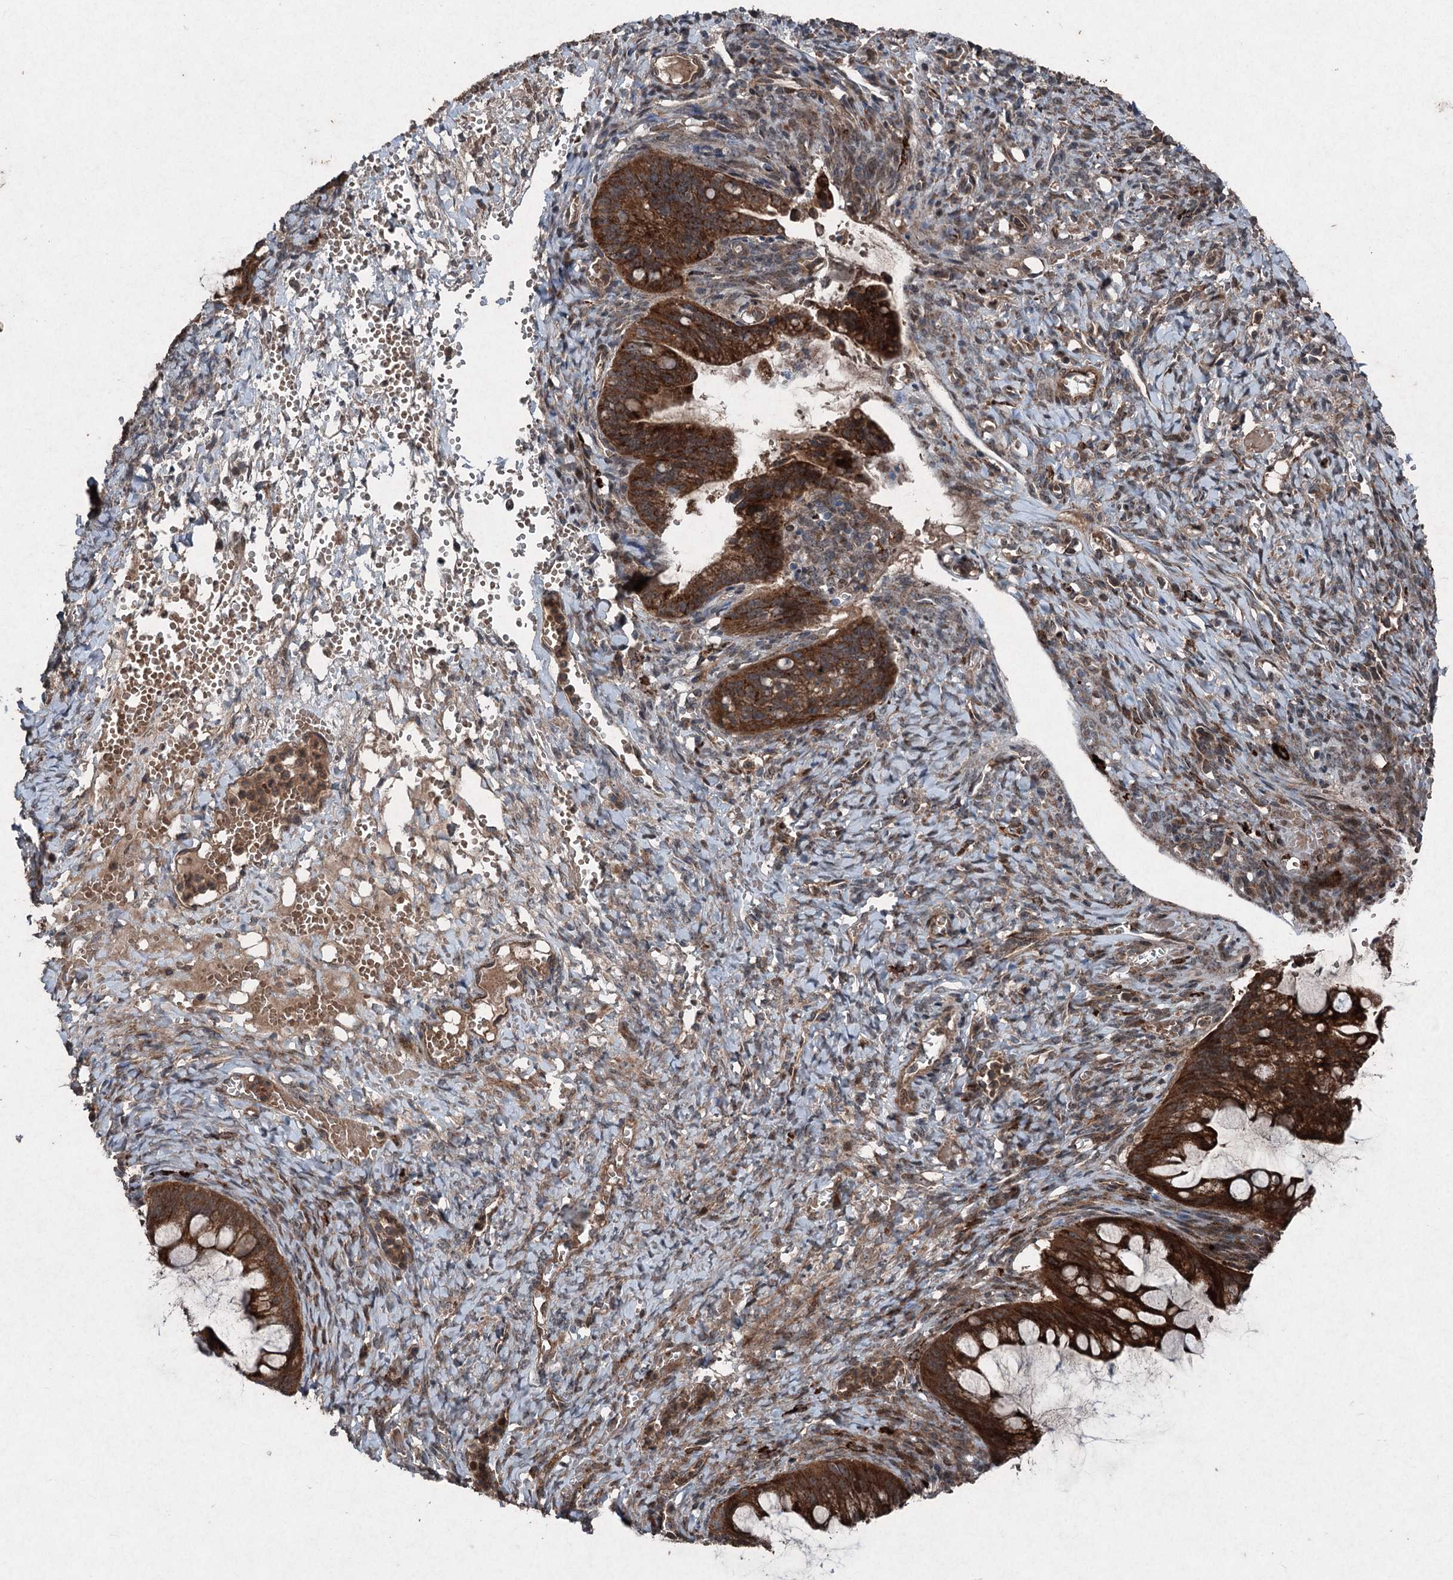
{"staining": {"intensity": "strong", "quantity": ">75%", "location": "cytoplasmic/membranous"}, "tissue": "ovarian cancer", "cell_type": "Tumor cells", "image_type": "cancer", "snomed": [{"axis": "morphology", "description": "Cystadenocarcinoma, mucinous, NOS"}, {"axis": "topography", "description": "Ovary"}], "caption": "Protein positivity by IHC exhibits strong cytoplasmic/membranous expression in about >75% of tumor cells in mucinous cystadenocarcinoma (ovarian). (IHC, brightfield microscopy, high magnification).", "gene": "ALAS1", "patient": {"sex": "female", "age": 73}}